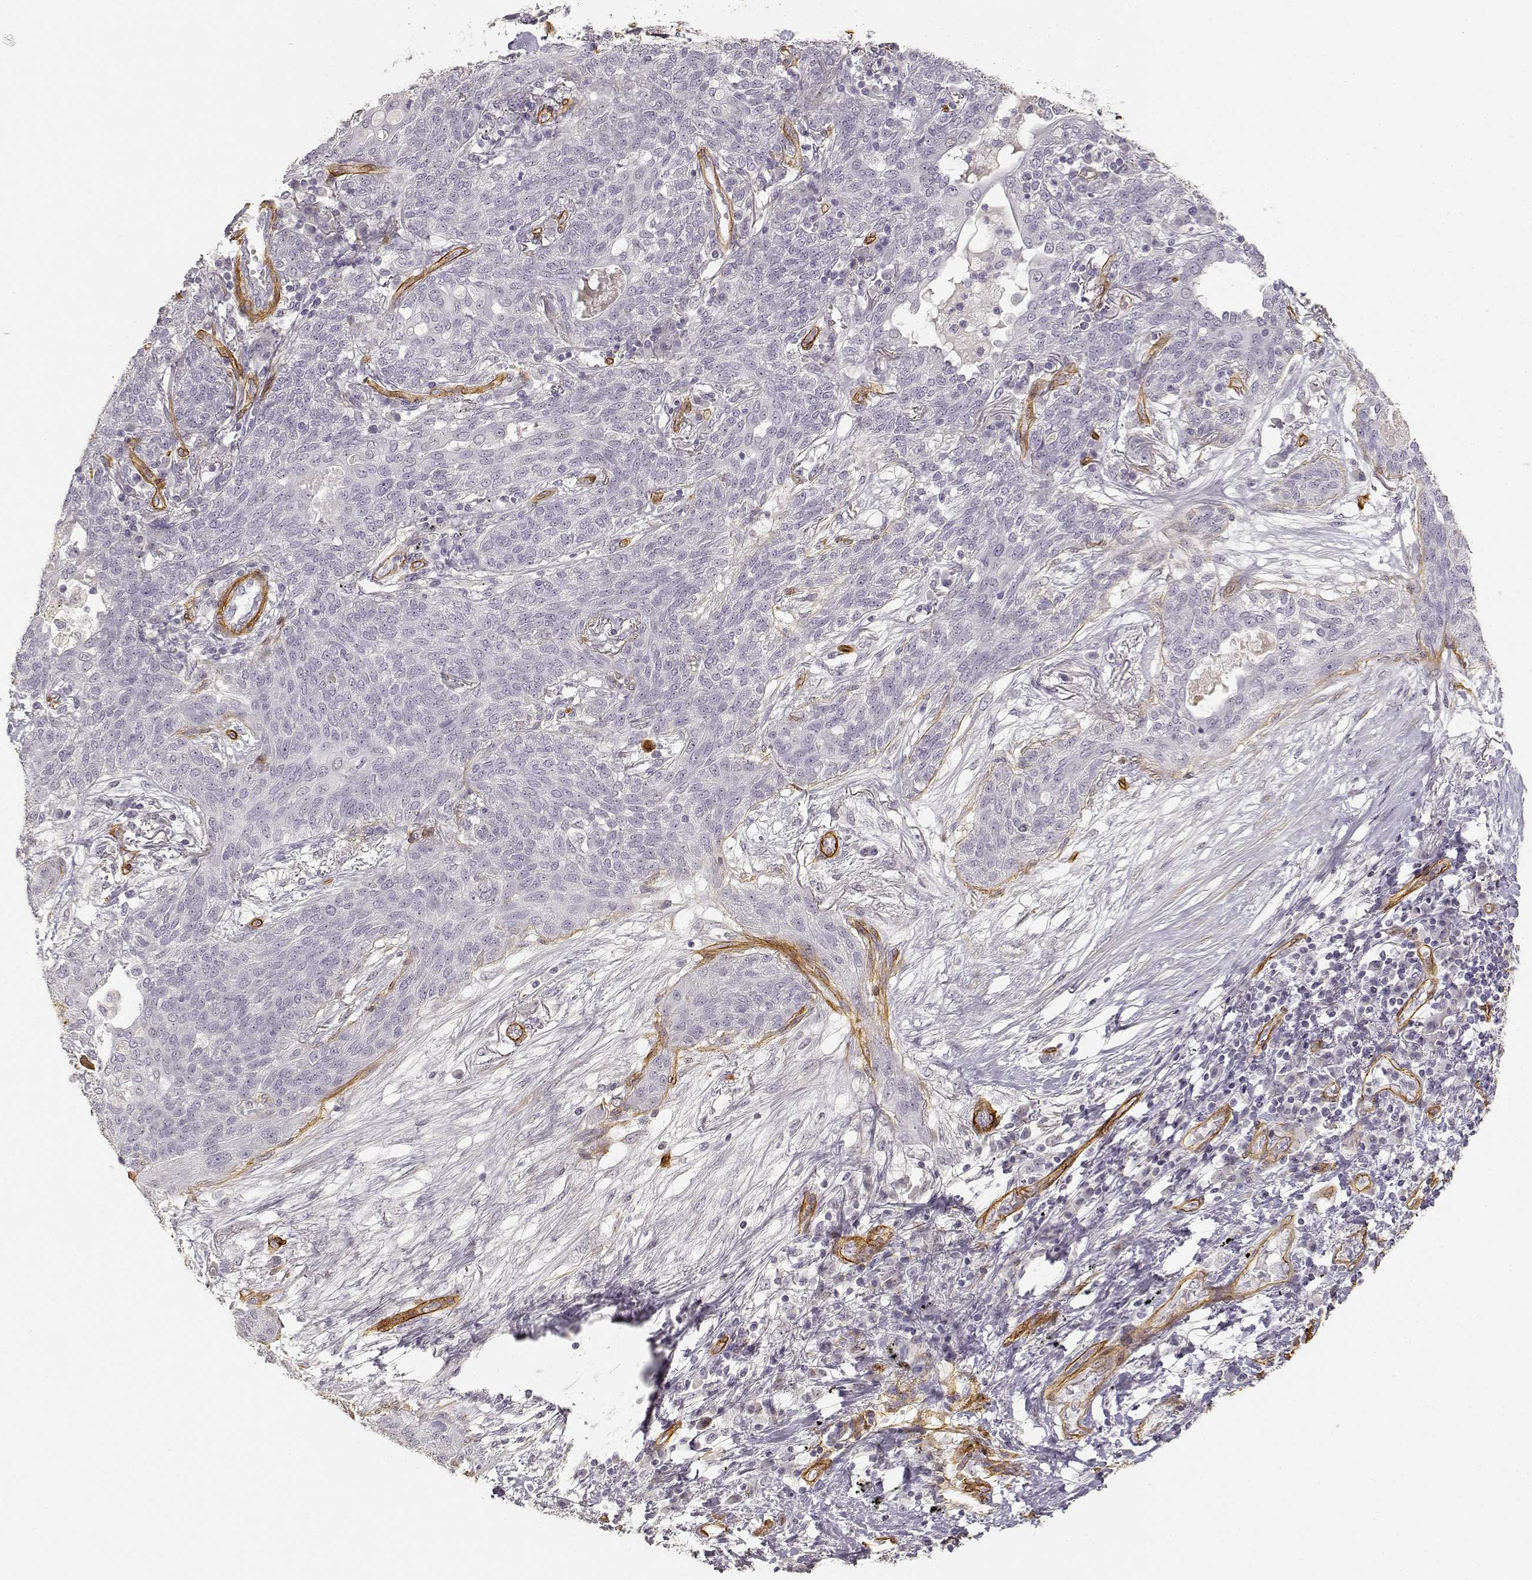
{"staining": {"intensity": "negative", "quantity": "none", "location": "none"}, "tissue": "lung cancer", "cell_type": "Tumor cells", "image_type": "cancer", "snomed": [{"axis": "morphology", "description": "Squamous cell carcinoma, NOS"}, {"axis": "topography", "description": "Lung"}], "caption": "Immunohistochemistry (IHC) of human lung cancer demonstrates no expression in tumor cells. Brightfield microscopy of immunohistochemistry (IHC) stained with DAB (brown) and hematoxylin (blue), captured at high magnification.", "gene": "LAMA4", "patient": {"sex": "female", "age": 70}}